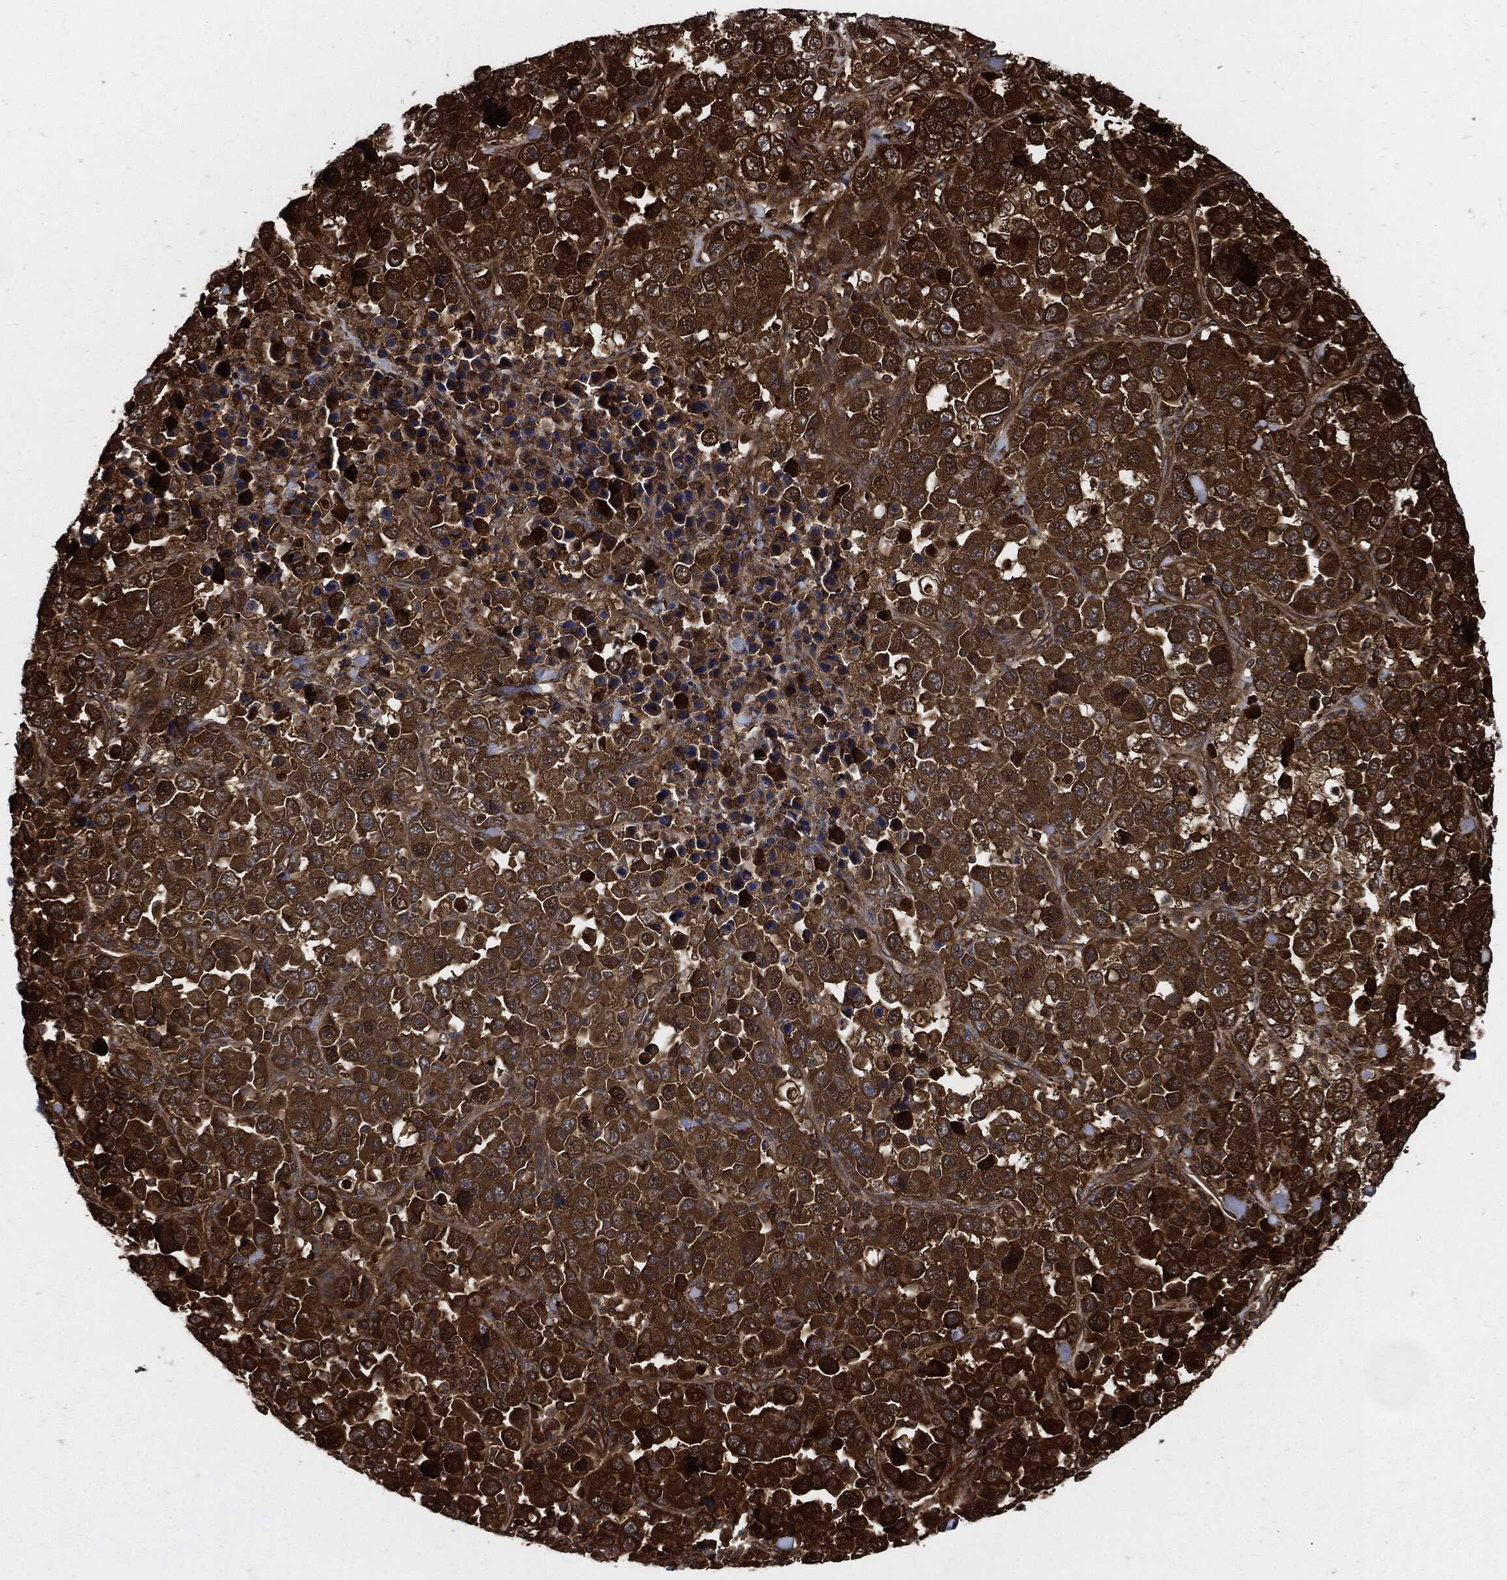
{"staining": {"intensity": "strong", "quantity": ">75%", "location": "cytoplasmic/membranous"}, "tissue": "stomach cancer", "cell_type": "Tumor cells", "image_type": "cancer", "snomed": [{"axis": "morphology", "description": "Normal tissue, NOS"}, {"axis": "morphology", "description": "Adenocarcinoma, NOS"}, {"axis": "topography", "description": "Stomach, upper"}, {"axis": "topography", "description": "Stomach"}], "caption": "Immunohistochemical staining of human stomach adenocarcinoma displays high levels of strong cytoplasmic/membranous expression in approximately >75% of tumor cells.", "gene": "XPNPEP1", "patient": {"sex": "male", "age": 59}}